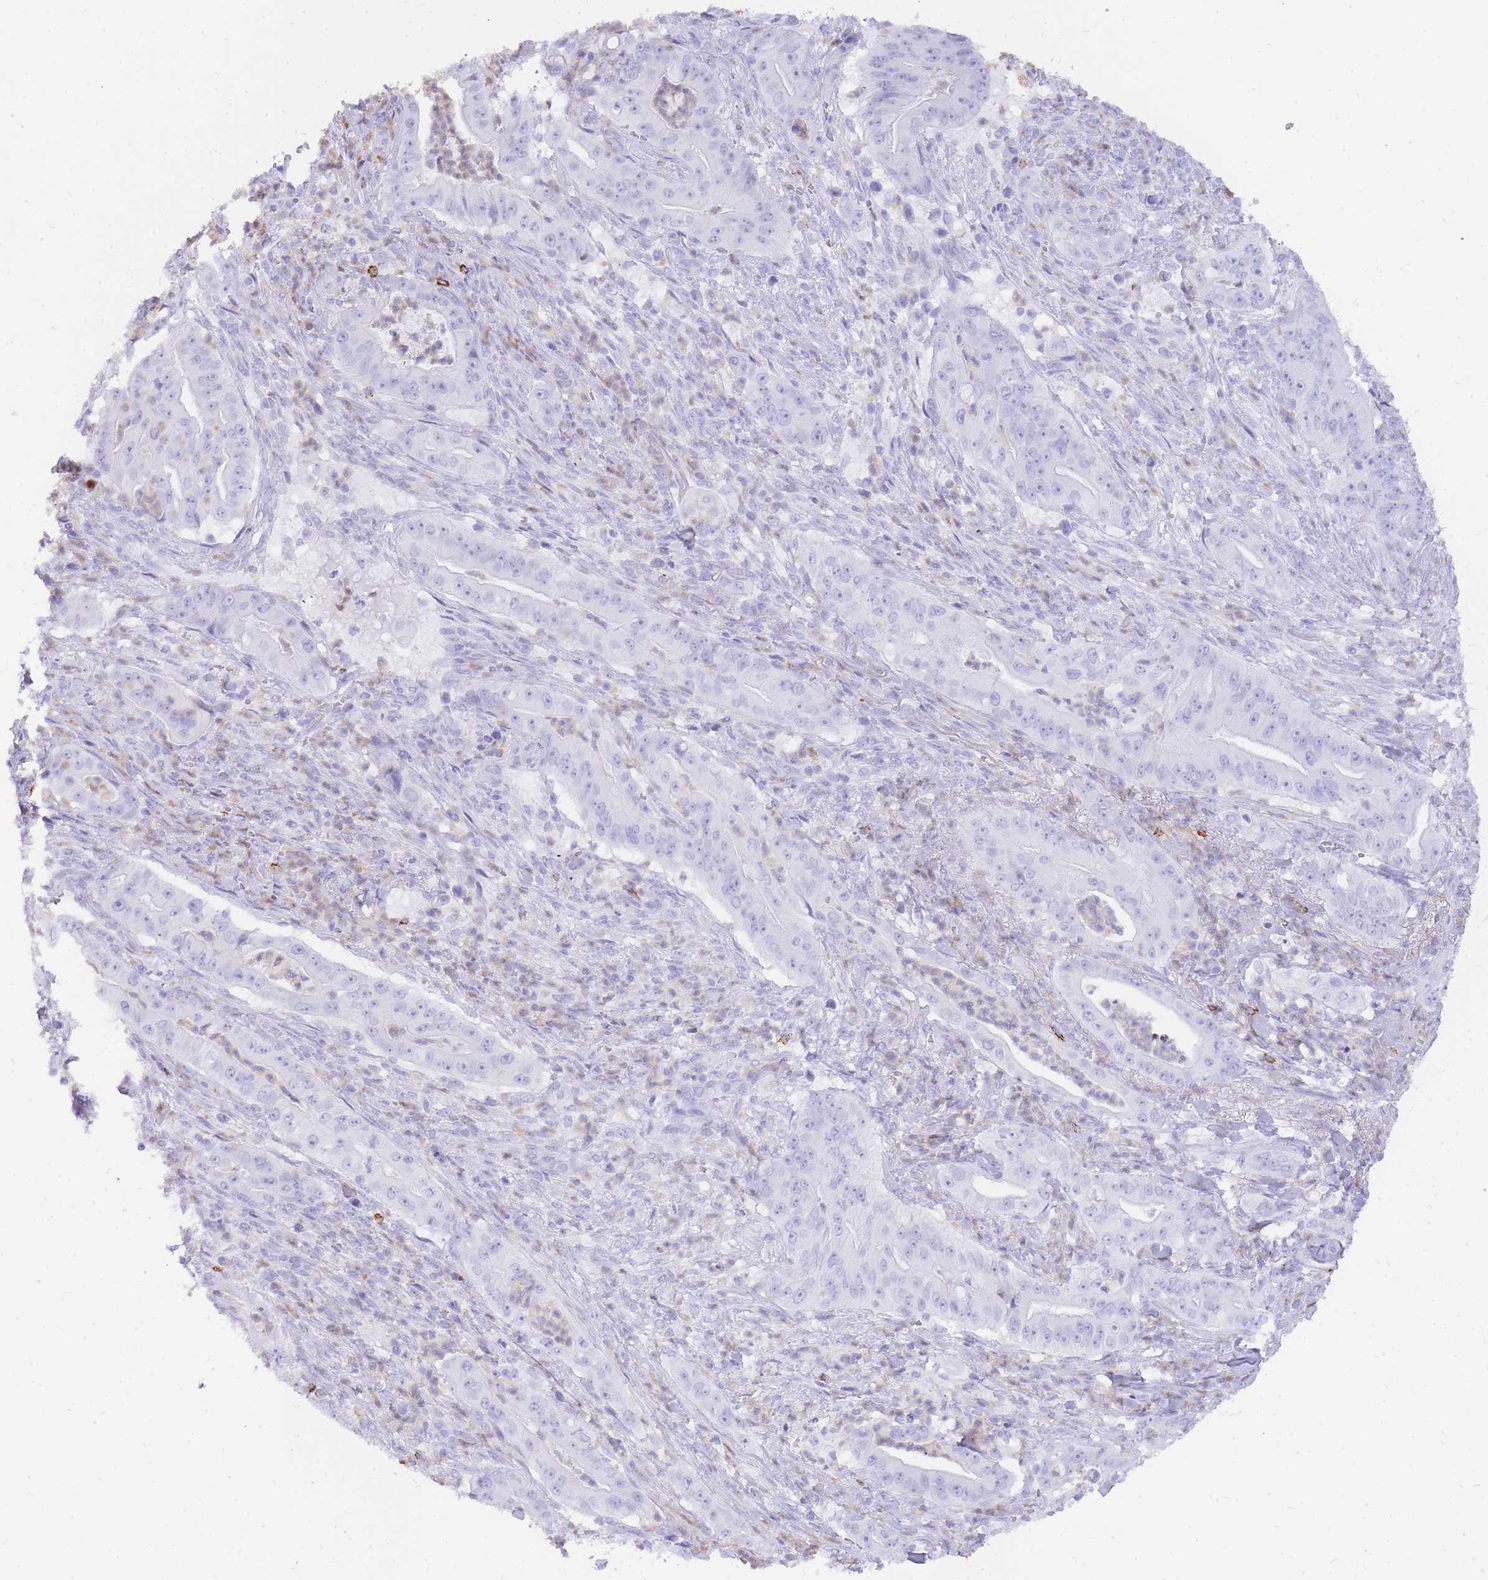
{"staining": {"intensity": "negative", "quantity": "none", "location": "none"}, "tissue": "pancreatic cancer", "cell_type": "Tumor cells", "image_type": "cancer", "snomed": [{"axis": "morphology", "description": "Adenocarcinoma, NOS"}, {"axis": "topography", "description": "Pancreas"}], "caption": "DAB immunohistochemical staining of adenocarcinoma (pancreatic) displays no significant staining in tumor cells.", "gene": "HERC1", "patient": {"sex": "male", "age": 71}}